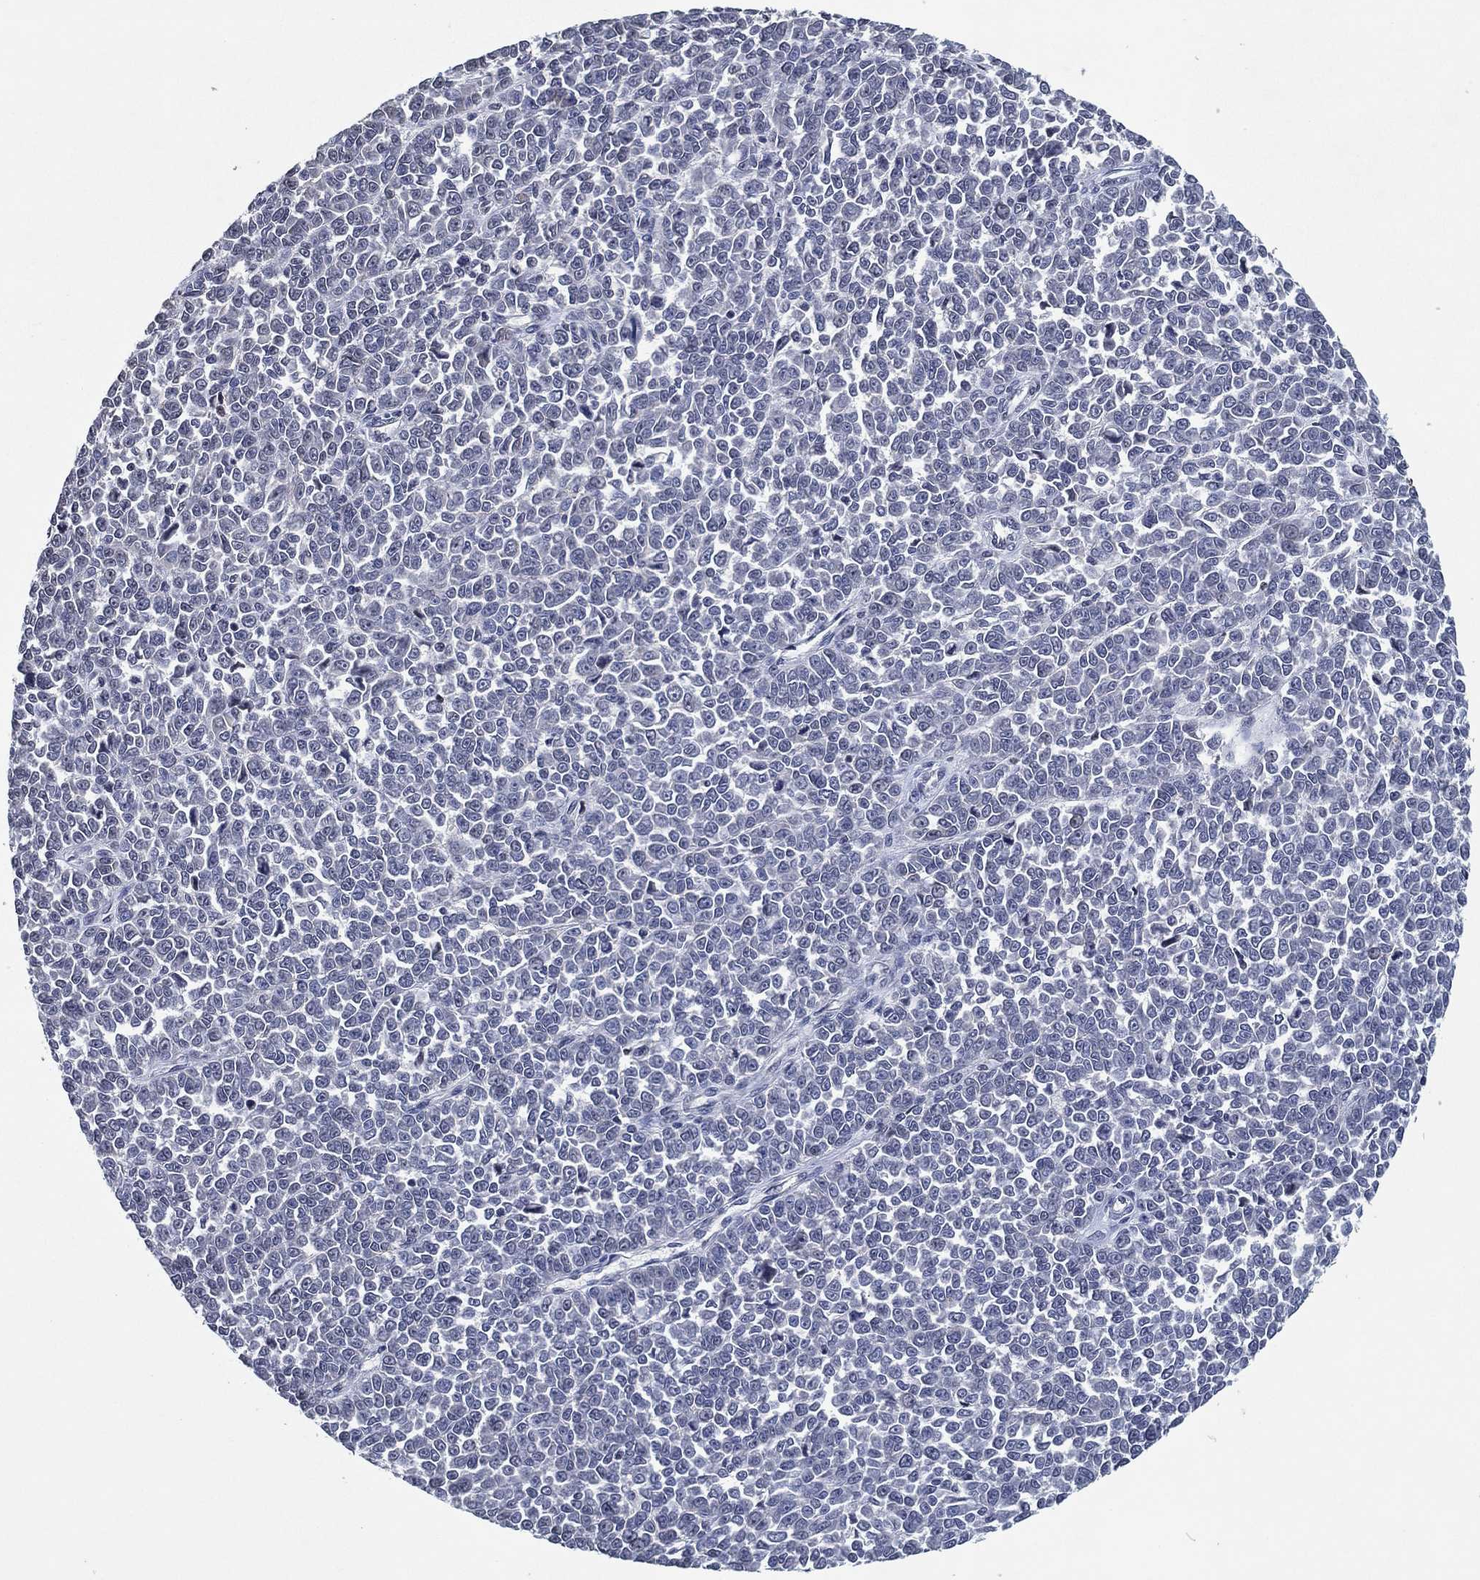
{"staining": {"intensity": "weak", "quantity": "<25%", "location": "nuclear"}, "tissue": "melanoma", "cell_type": "Tumor cells", "image_type": "cancer", "snomed": [{"axis": "morphology", "description": "Malignant melanoma, NOS"}, {"axis": "topography", "description": "Skin"}], "caption": "A high-resolution micrograph shows immunohistochemistry staining of malignant melanoma, which displays no significant positivity in tumor cells.", "gene": "ZBTB42", "patient": {"sex": "female", "age": 95}}